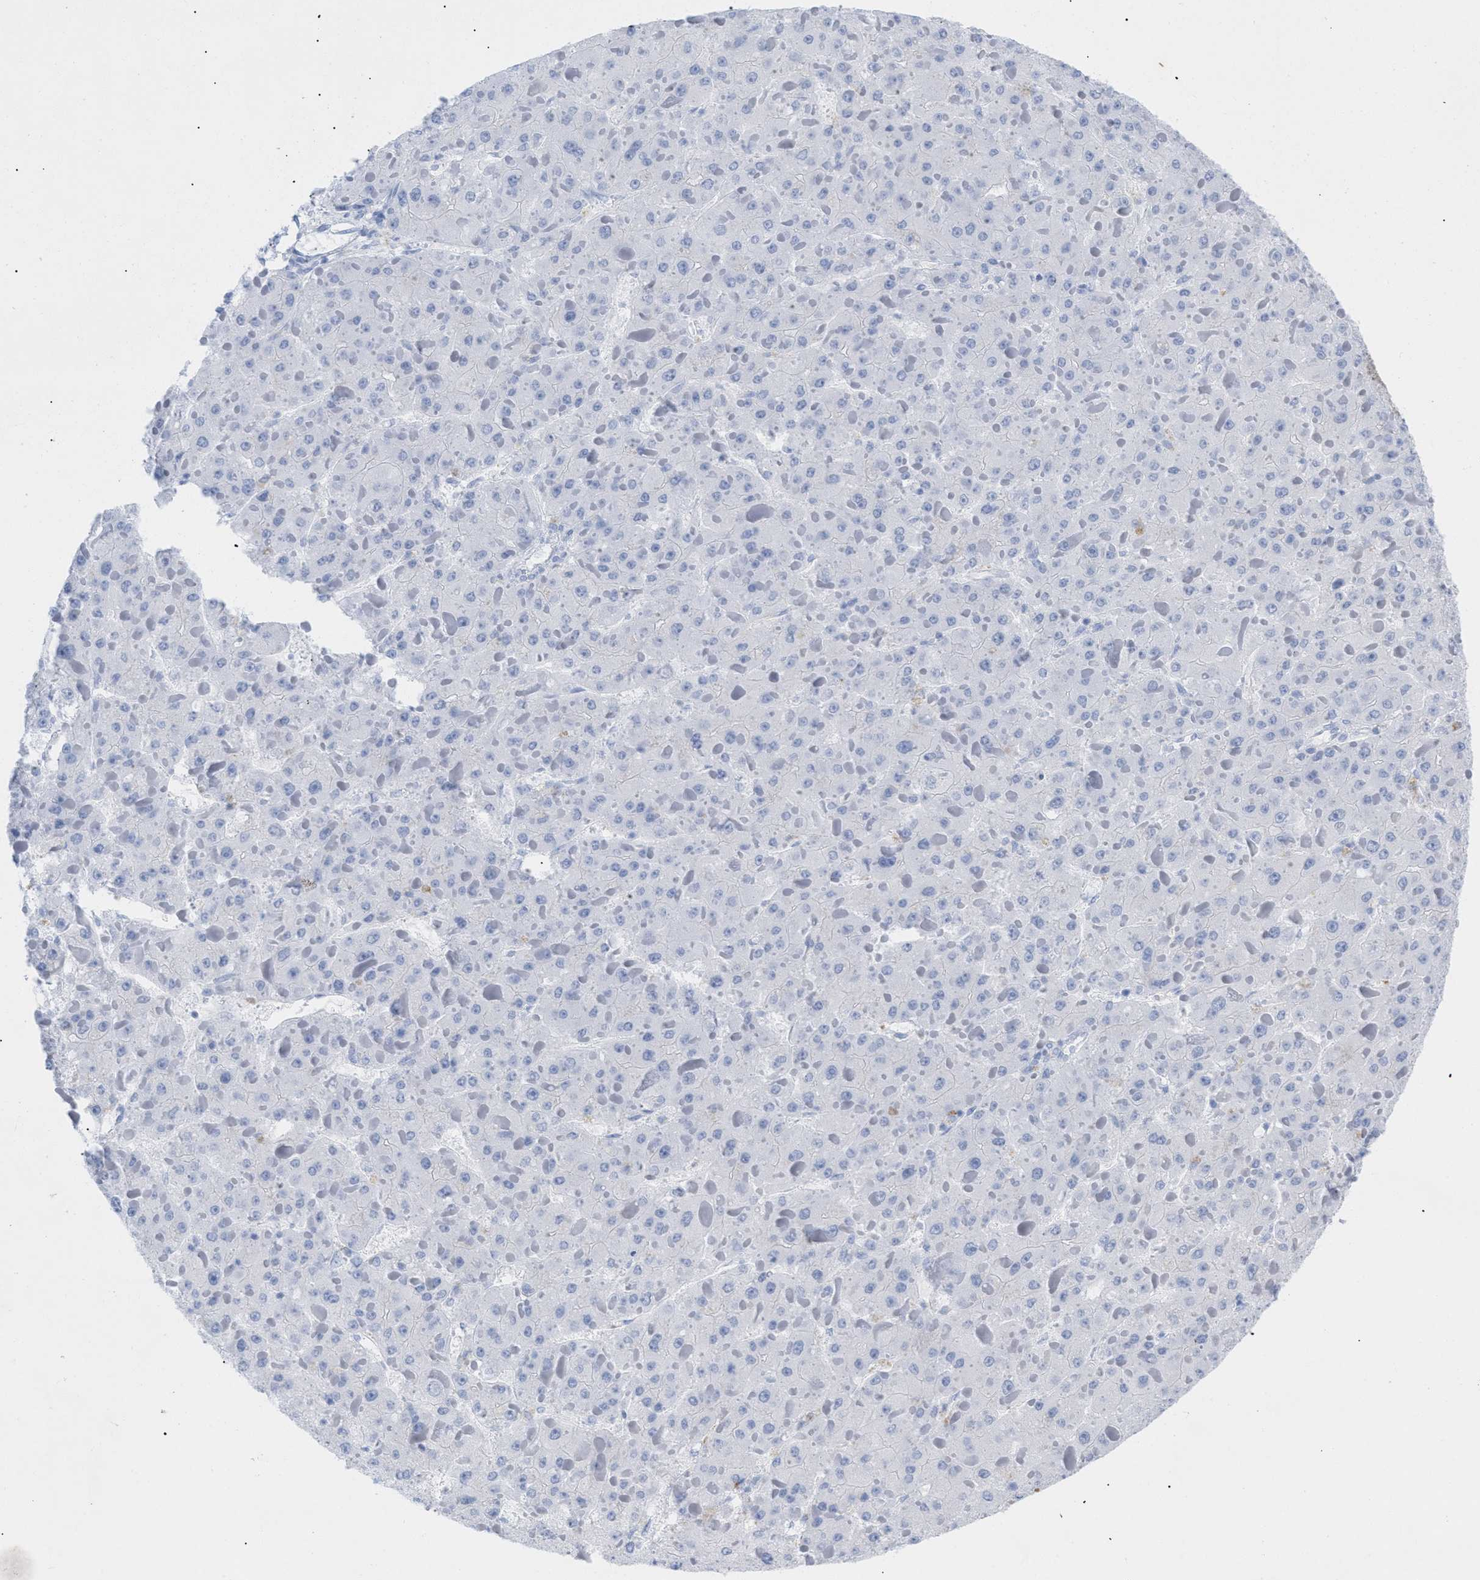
{"staining": {"intensity": "negative", "quantity": "none", "location": "none"}, "tissue": "liver cancer", "cell_type": "Tumor cells", "image_type": "cancer", "snomed": [{"axis": "morphology", "description": "Carcinoma, Hepatocellular, NOS"}, {"axis": "topography", "description": "Liver"}], "caption": "There is no significant staining in tumor cells of liver cancer.", "gene": "DRAM2", "patient": {"sex": "female", "age": 73}}